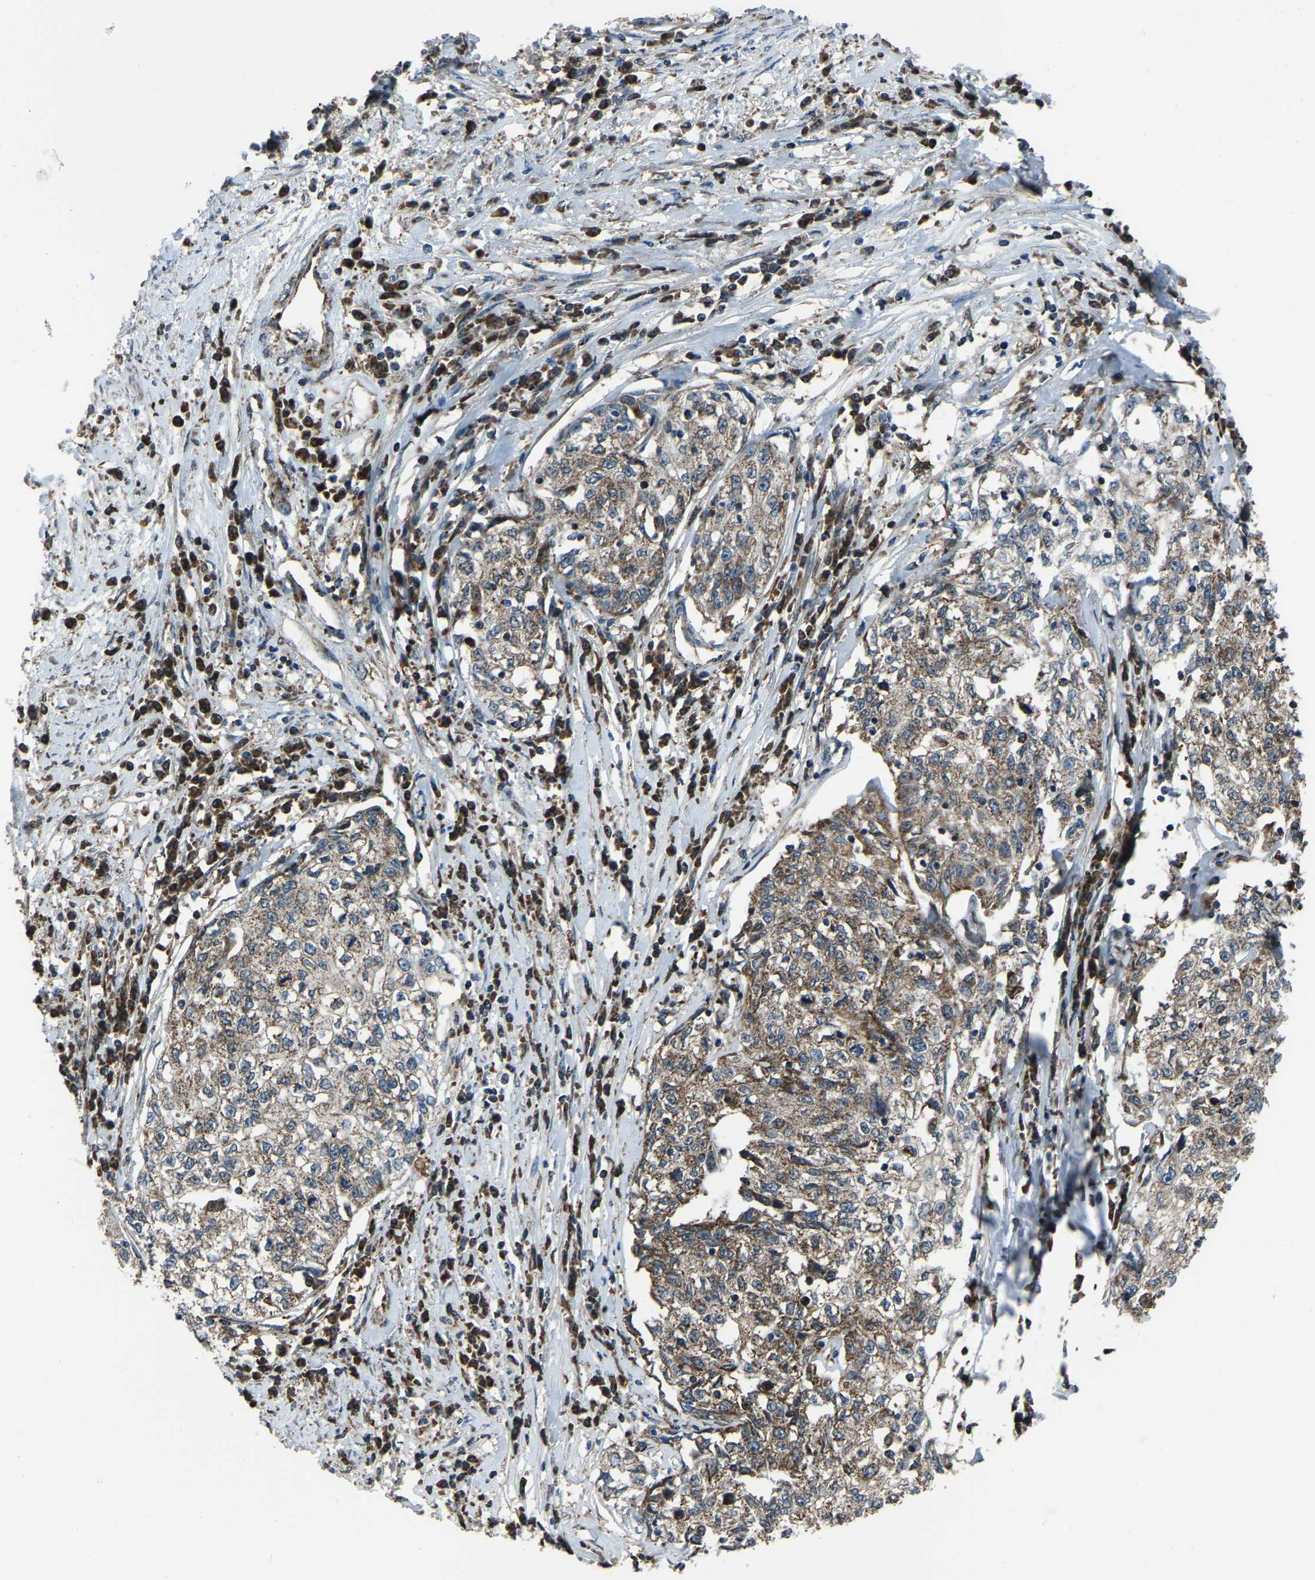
{"staining": {"intensity": "weak", "quantity": "<25%", "location": "cytoplasmic/membranous"}, "tissue": "cervical cancer", "cell_type": "Tumor cells", "image_type": "cancer", "snomed": [{"axis": "morphology", "description": "Squamous cell carcinoma, NOS"}, {"axis": "topography", "description": "Cervix"}], "caption": "Cervical cancer was stained to show a protein in brown. There is no significant staining in tumor cells. The staining was performed using DAB (3,3'-diaminobenzidine) to visualize the protein expression in brown, while the nuclei were stained in blue with hematoxylin (Magnification: 20x).", "gene": "AKR1A1", "patient": {"sex": "female", "age": 57}}